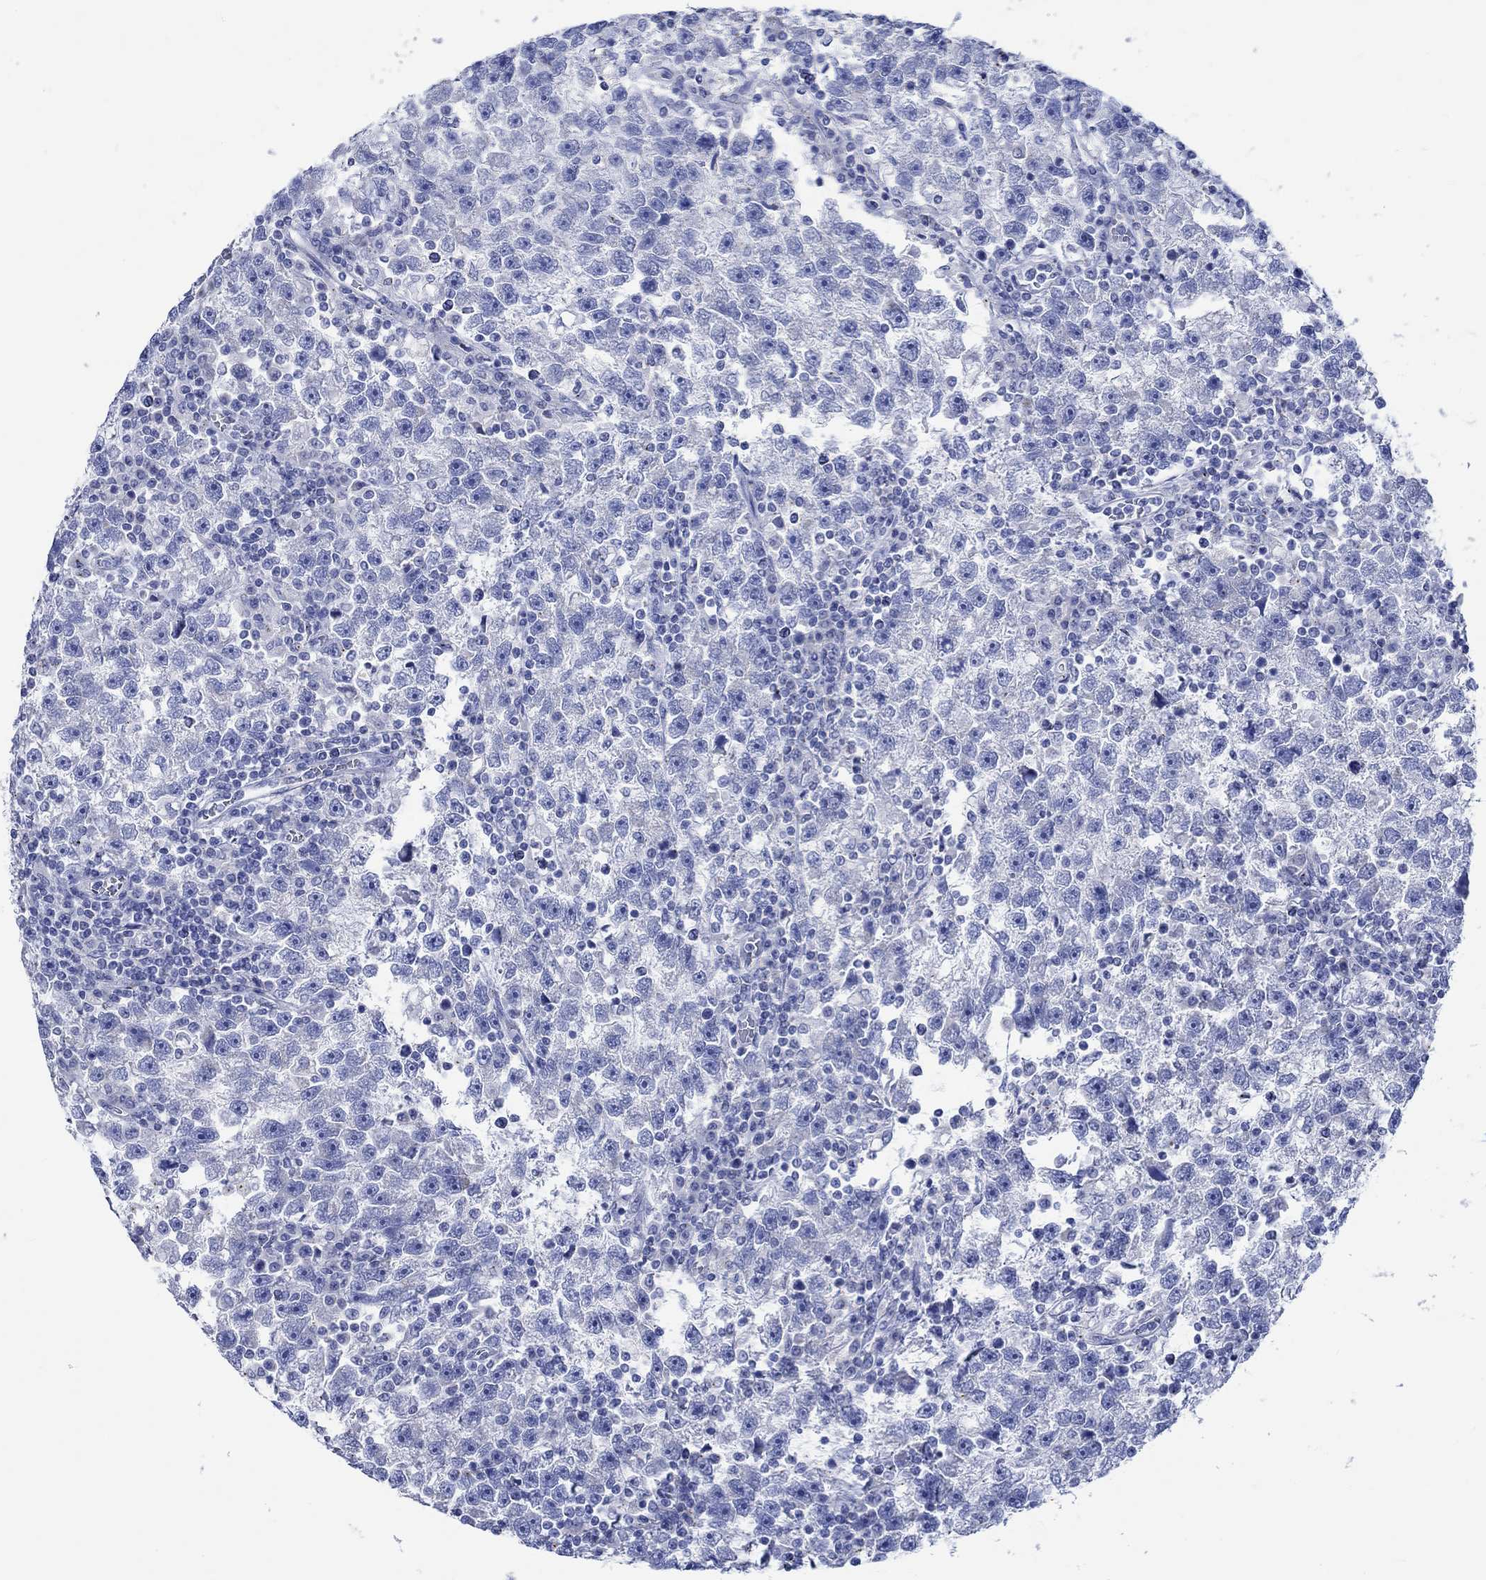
{"staining": {"intensity": "negative", "quantity": "none", "location": "none"}, "tissue": "testis cancer", "cell_type": "Tumor cells", "image_type": "cancer", "snomed": [{"axis": "morphology", "description": "Seminoma, NOS"}, {"axis": "topography", "description": "Testis"}], "caption": "Tumor cells are negative for protein expression in human testis cancer (seminoma).", "gene": "CPLX2", "patient": {"sex": "male", "age": 47}}